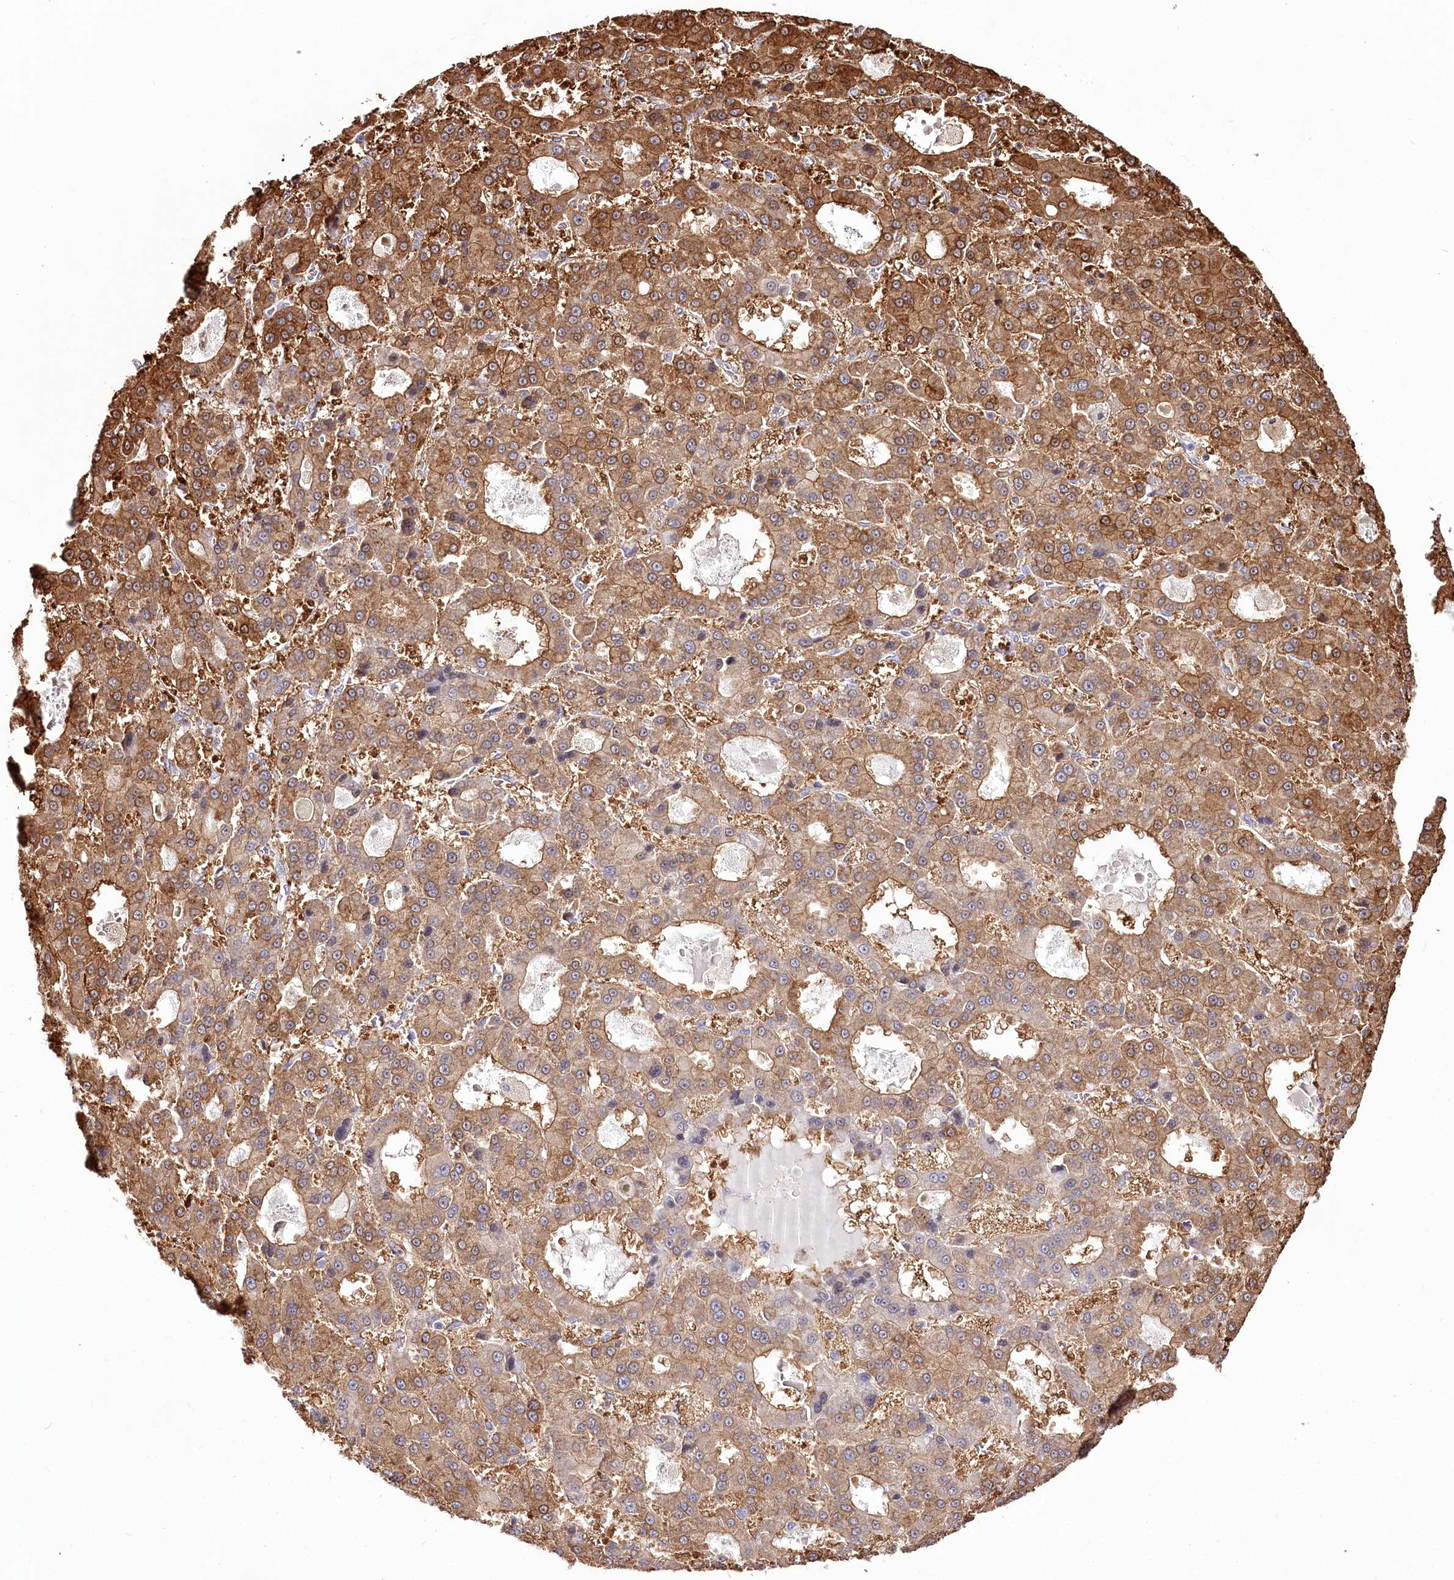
{"staining": {"intensity": "moderate", "quantity": ">75%", "location": "cytoplasmic/membranous"}, "tissue": "liver cancer", "cell_type": "Tumor cells", "image_type": "cancer", "snomed": [{"axis": "morphology", "description": "Carcinoma, Hepatocellular, NOS"}, {"axis": "topography", "description": "Liver"}], "caption": "Immunohistochemistry (IHC) staining of hepatocellular carcinoma (liver), which exhibits medium levels of moderate cytoplasmic/membranous expression in approximately >75% of tumor cells indicating moderate cytoplasmic/membranous protein staining. The staining was performed using DAB (brown) for protein detection and nuclei were counterstained in hematoxylin (blue).", "gene": "UGP2", "patient": {"sex": "male", "age": 70}}